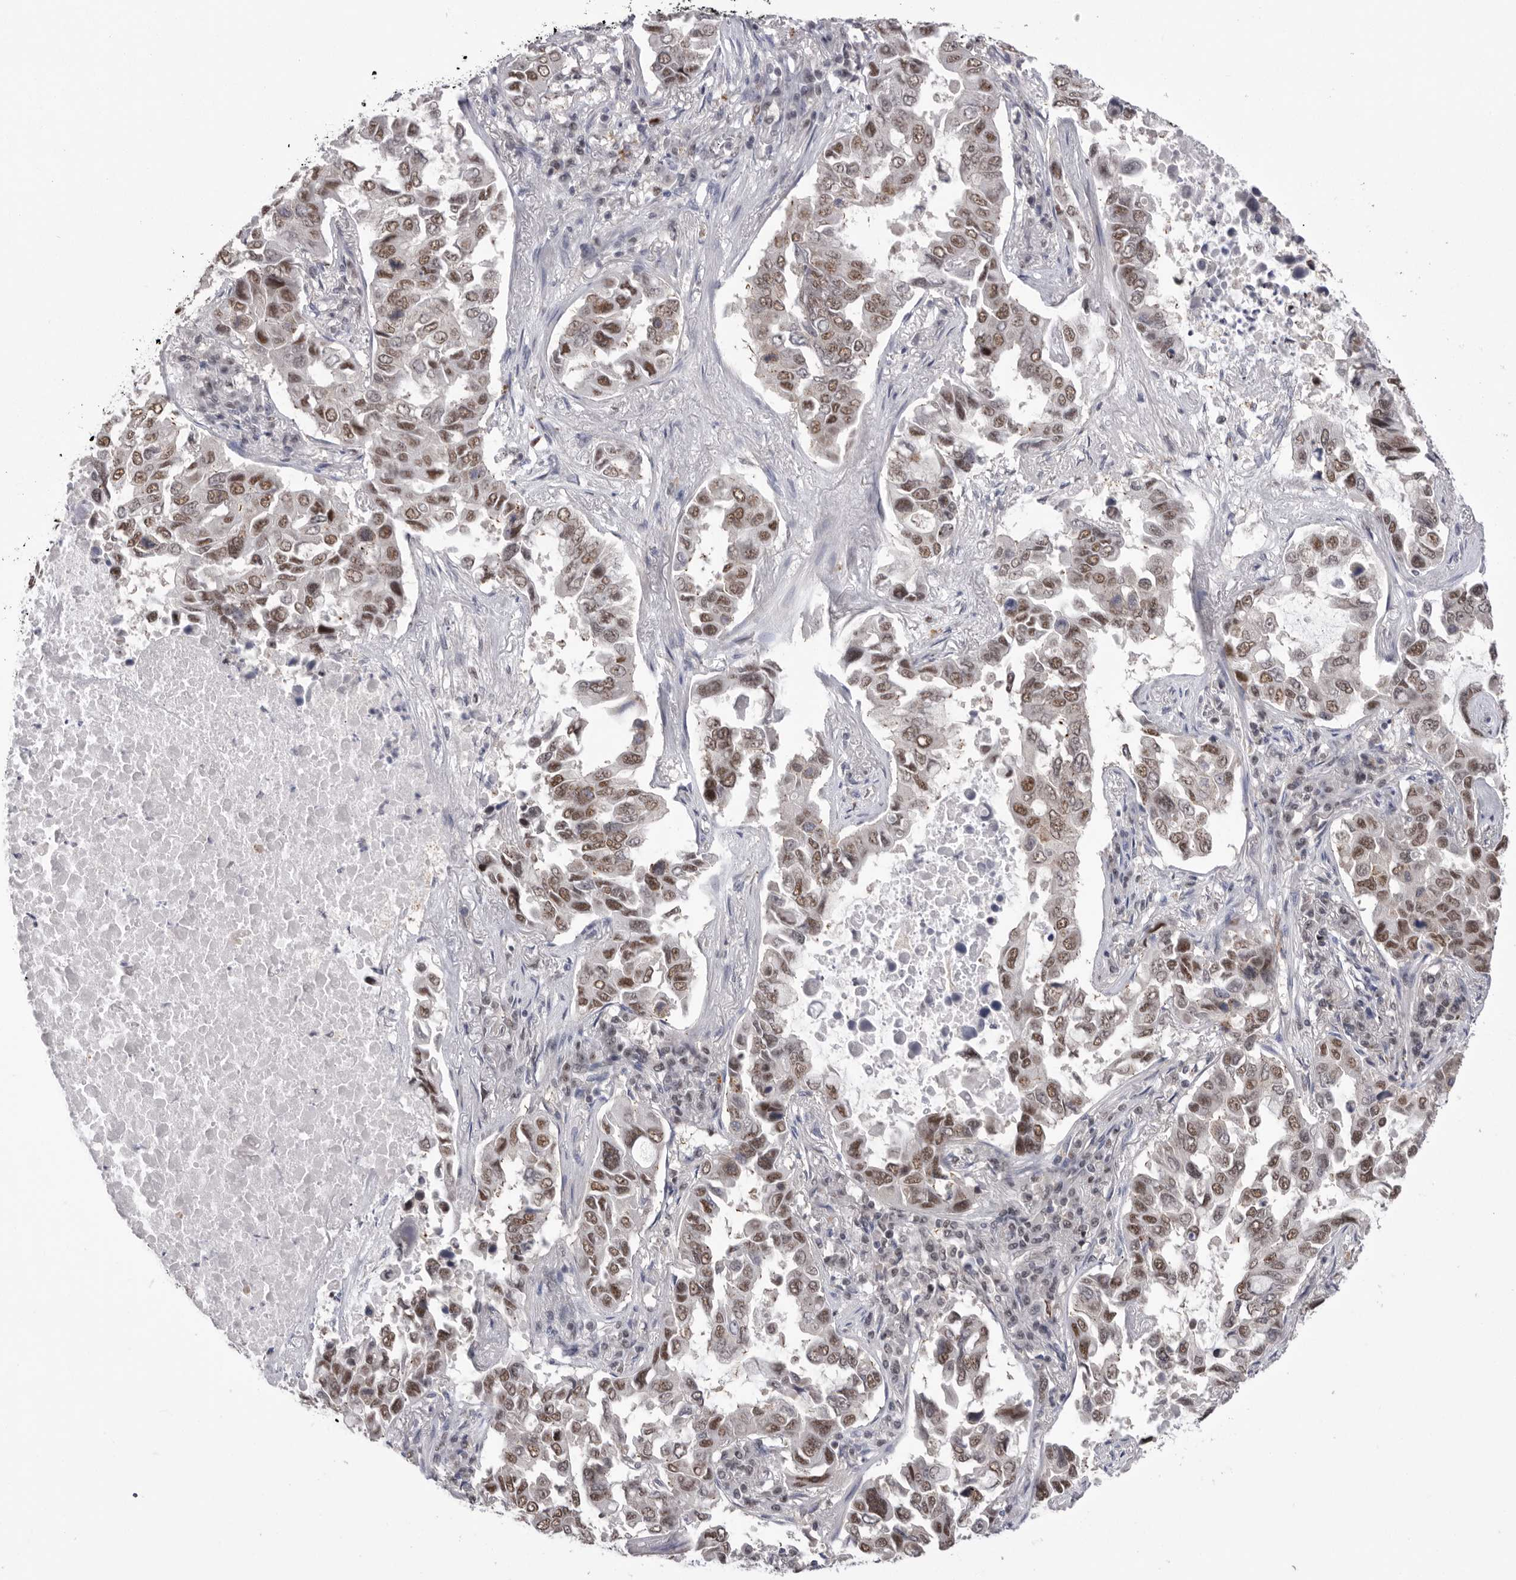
{"staining": {"intensity": "moderate", "quantity": ">75%", "location": "nuclear"}, "tissue": "lung cancer", "cell_type": "Tumor cells", "image_type": "cancer", "snomed": [{"axis": "morphology", "description": "Adenocarcinoma, NOS"}, {"axis": "topography", "description": "Lung"}], "caption": "The immunohistochemical stain labels moderate nuclear expression in tumor cells of lung adenocarcinoma tissue.", "gene": "BCLAF3", "patient": {"sex": "male", "age": 64}}